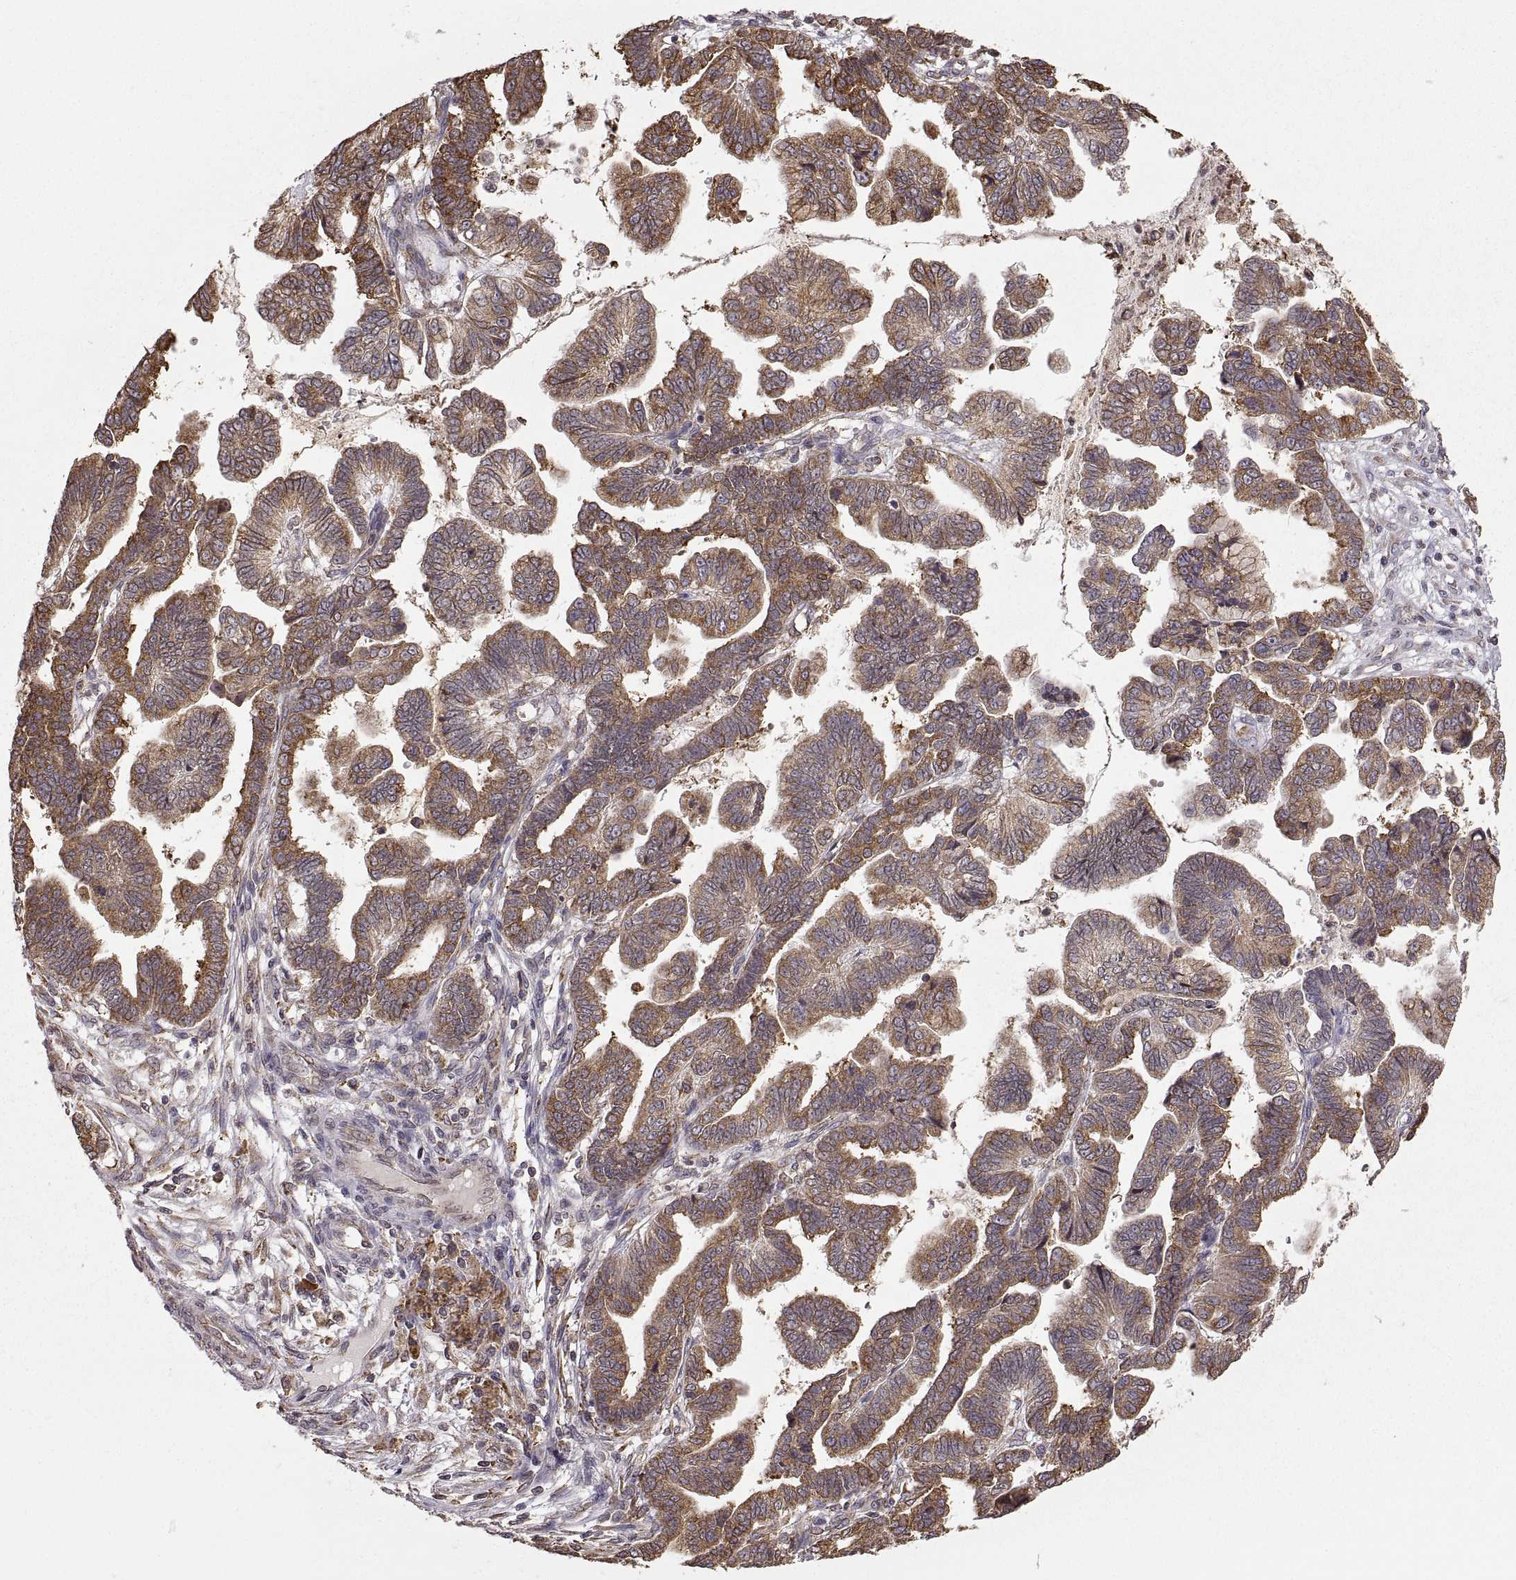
{"staining": {"intensity": "moderate", "quantity": "<25%", "location": "cytoplasmic/membranous"}, "tissue": "stomach cancer", "cell_type": "Tumor cells", "image_type": "cancer", "snomed": [{"axis": "morphology", "description": "Adenocarcinoma, NOS"}, {"axis": "topography", "description": "Stomach"}], "caption": "Moderate cytoplasmic/membranous protein staining is identified in about <25% of tumor cells in stomach adenocarcinoma.", "gene": "PDIA3", "patient": {"sex": "male", "age": 83}}